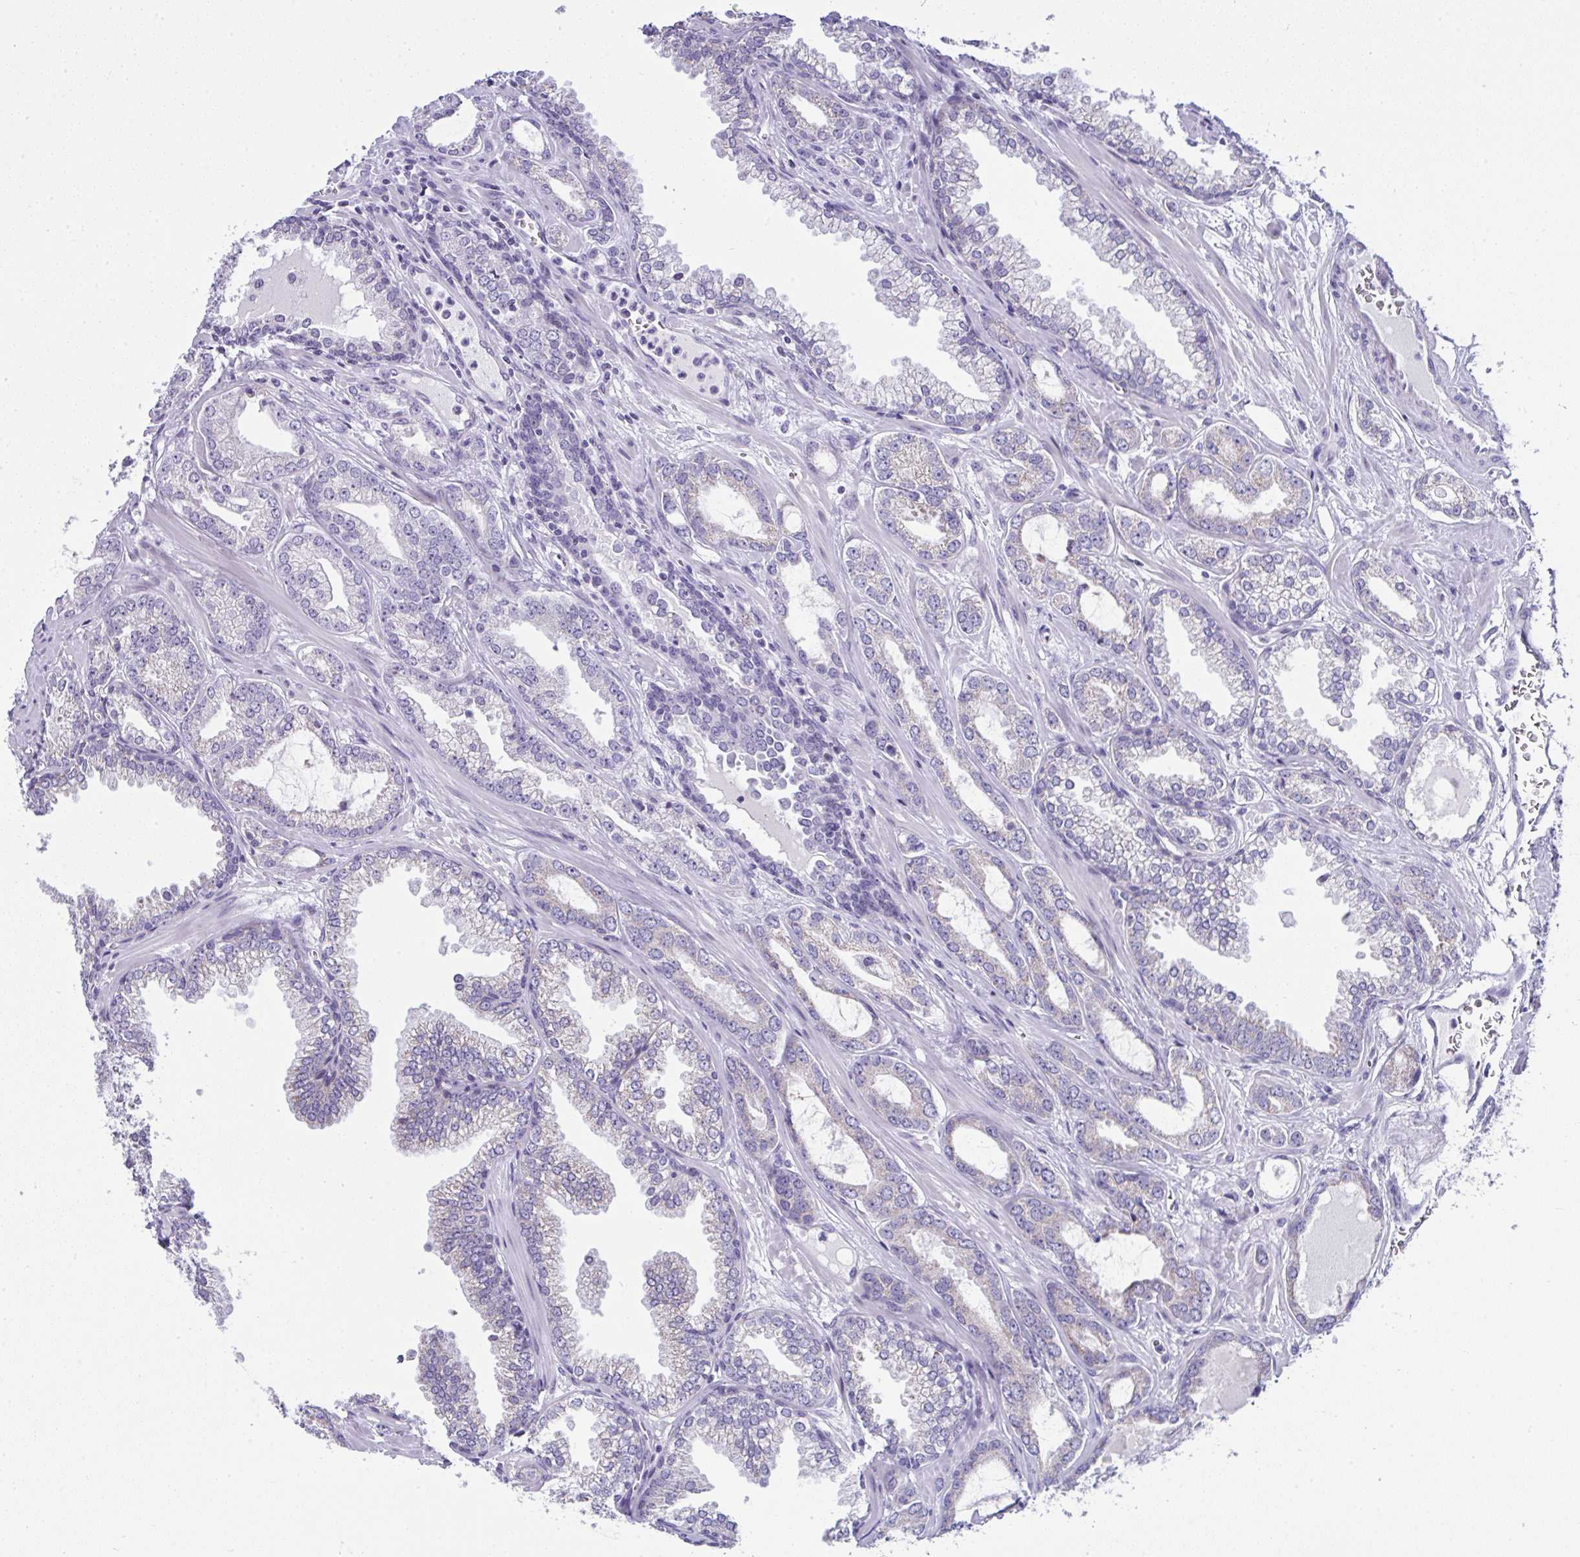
{"staining": {"intensity": "negative", "quantity": "none", "location": "none"}, "tissue": "prostate cancer", "cell_type": "Tumor cells", "image_type": "cancer", "snomed": [{"axis": "morphology", "description": "Adenocarcinoma, Medium grade"}, {"axis": "topography", "description": "Prostate"}], "caption": "DAB (3,3'-diaminobenzidine) immunohistochemical staining of prostate cancer shows no significant staining in tumor cells.", "gene": "RNF183", "patient": {"sex": "male", "age": 57}}